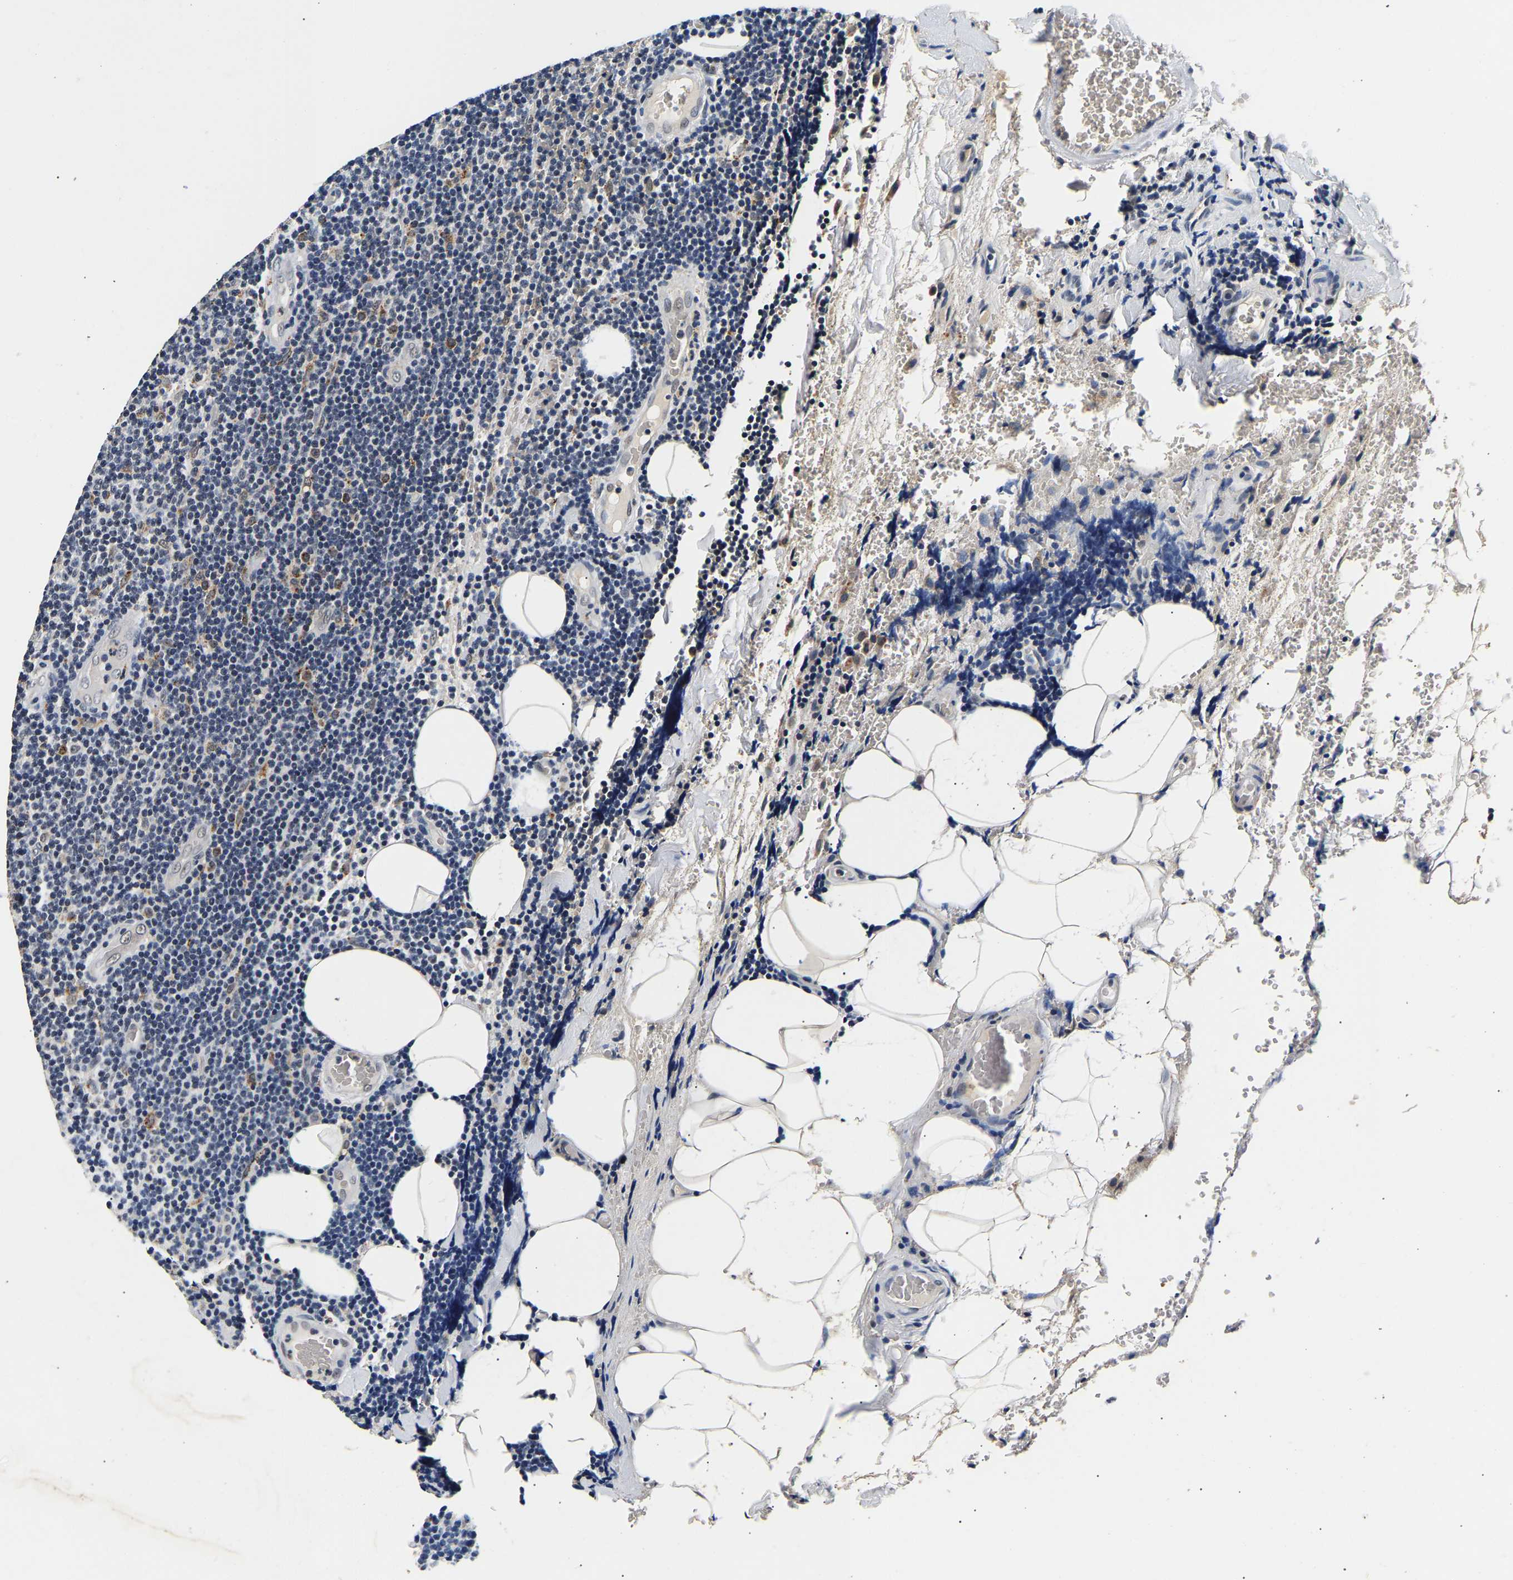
{"staining": {"intensity": "negative", "quantity": "none", "location": "none"}, "tissue": "lymphoma", "cell_type": "Tumor cells", "image_type": "cancer", "snomed": [{"axis": "morphology", "description": "Malignant lymphoma, non-Hodgkin's type, Low grade"}, {"axis": "topography", "description": "Lymph node"}], "caption": "An image of human malignant lymphoma, non-Hodgkin's type (low-grade) is negative for staining in tumor cells. (Stains: DAB immunohistochemistry with hematoxylin counter stain, Microscopy: brightfield microscopy at high magnification).", "gene": "SMU1", "patient": {"sex": "male", "age": 66}}